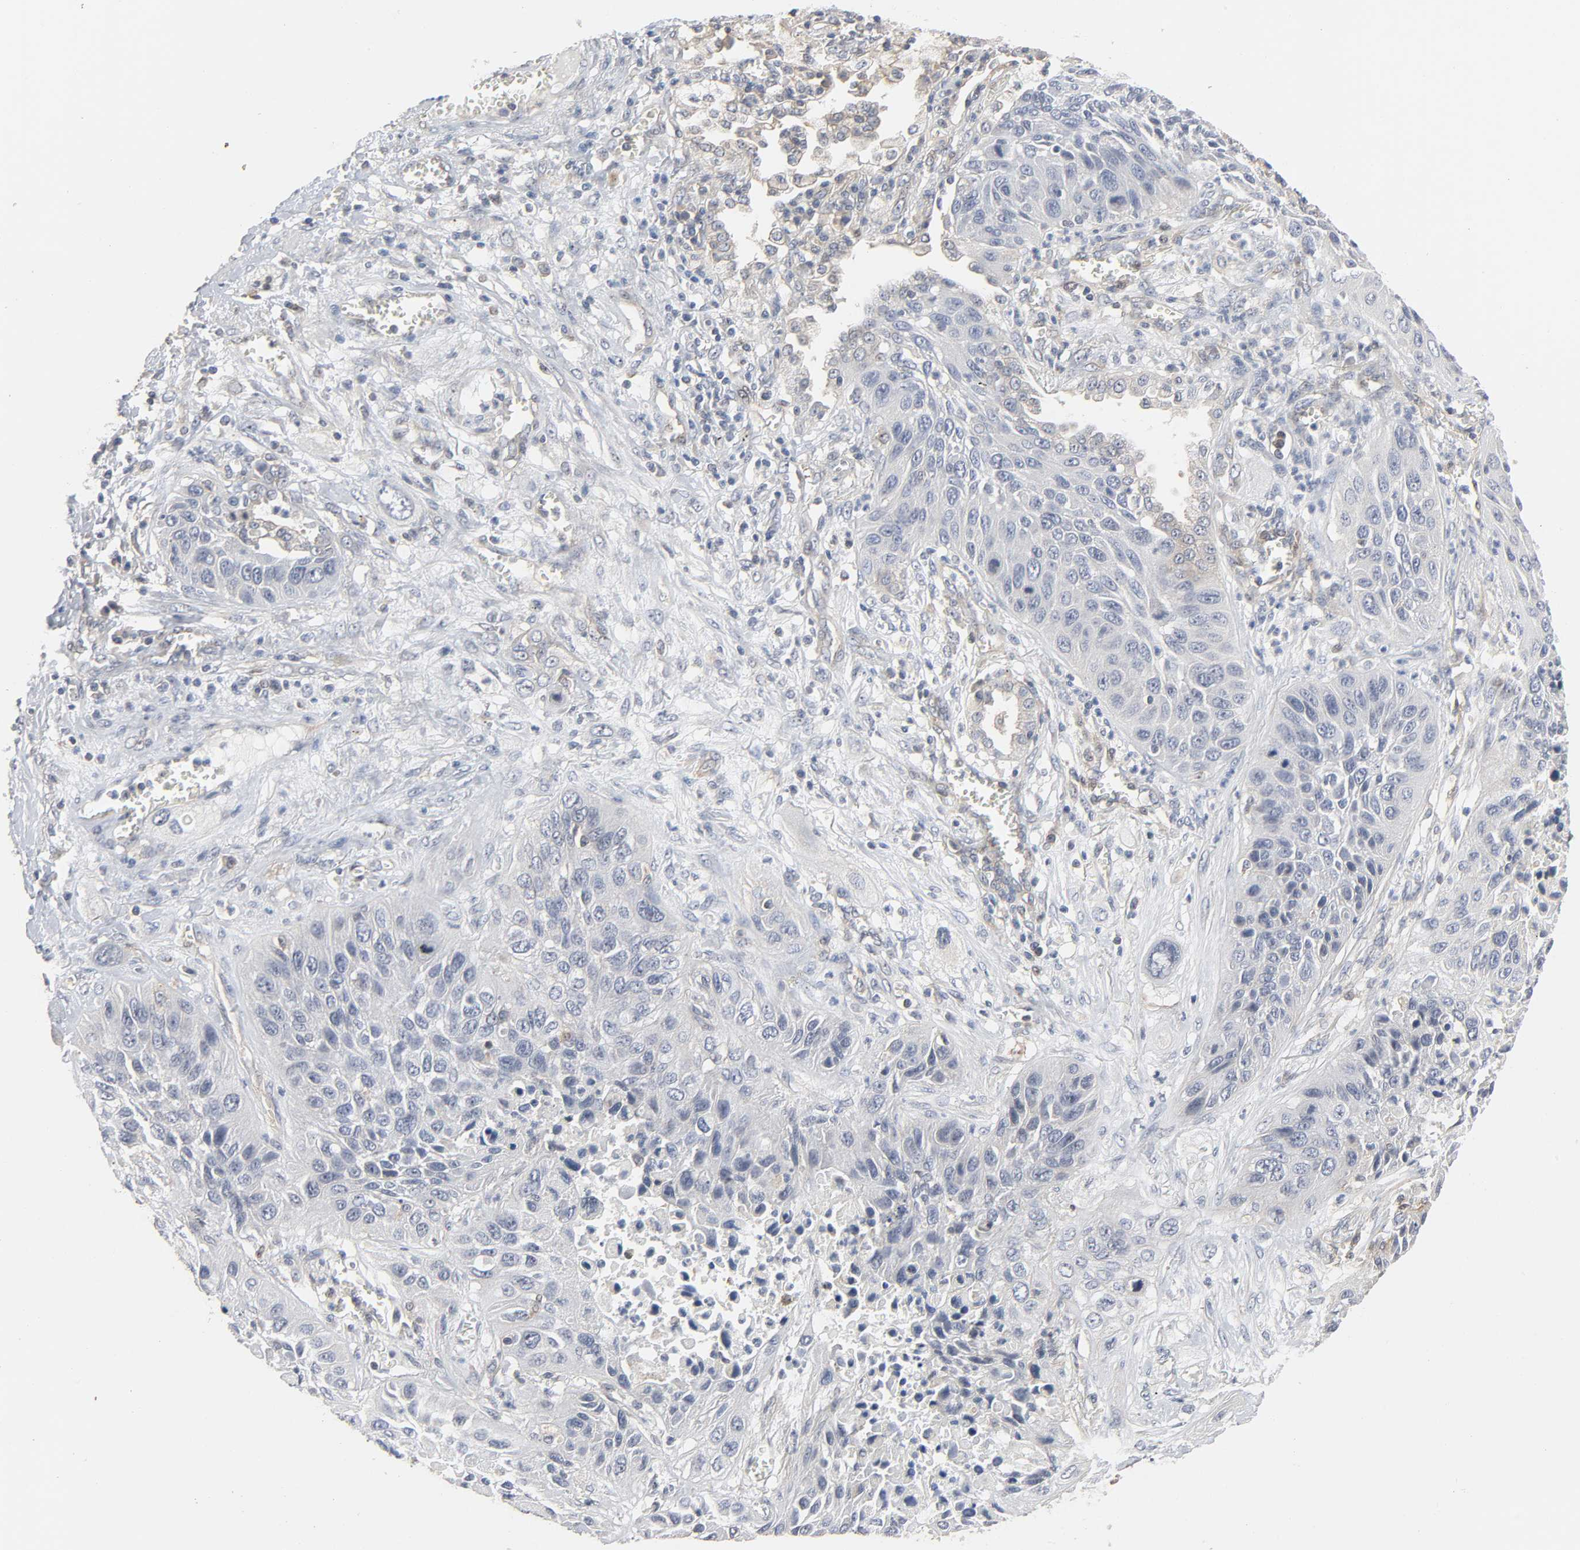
{"staining": {"intensity": "negative", "quantity": "none", "location": "none"}, "tissue": "lung cancer", "cell_type": "Tumor cells", "image_type": "cancer", "snomed": [{"axis": "morphology", "description": "Squamous cell carcinoma, NOS"}, {"axis": "topography", "description": "Lung"}], "caption": "Tumor cells are negative for brown protein staining in lung squamous cell carcinoma.", "gene": "DDX10", "patient": {"sex": "female", "age": 76}}